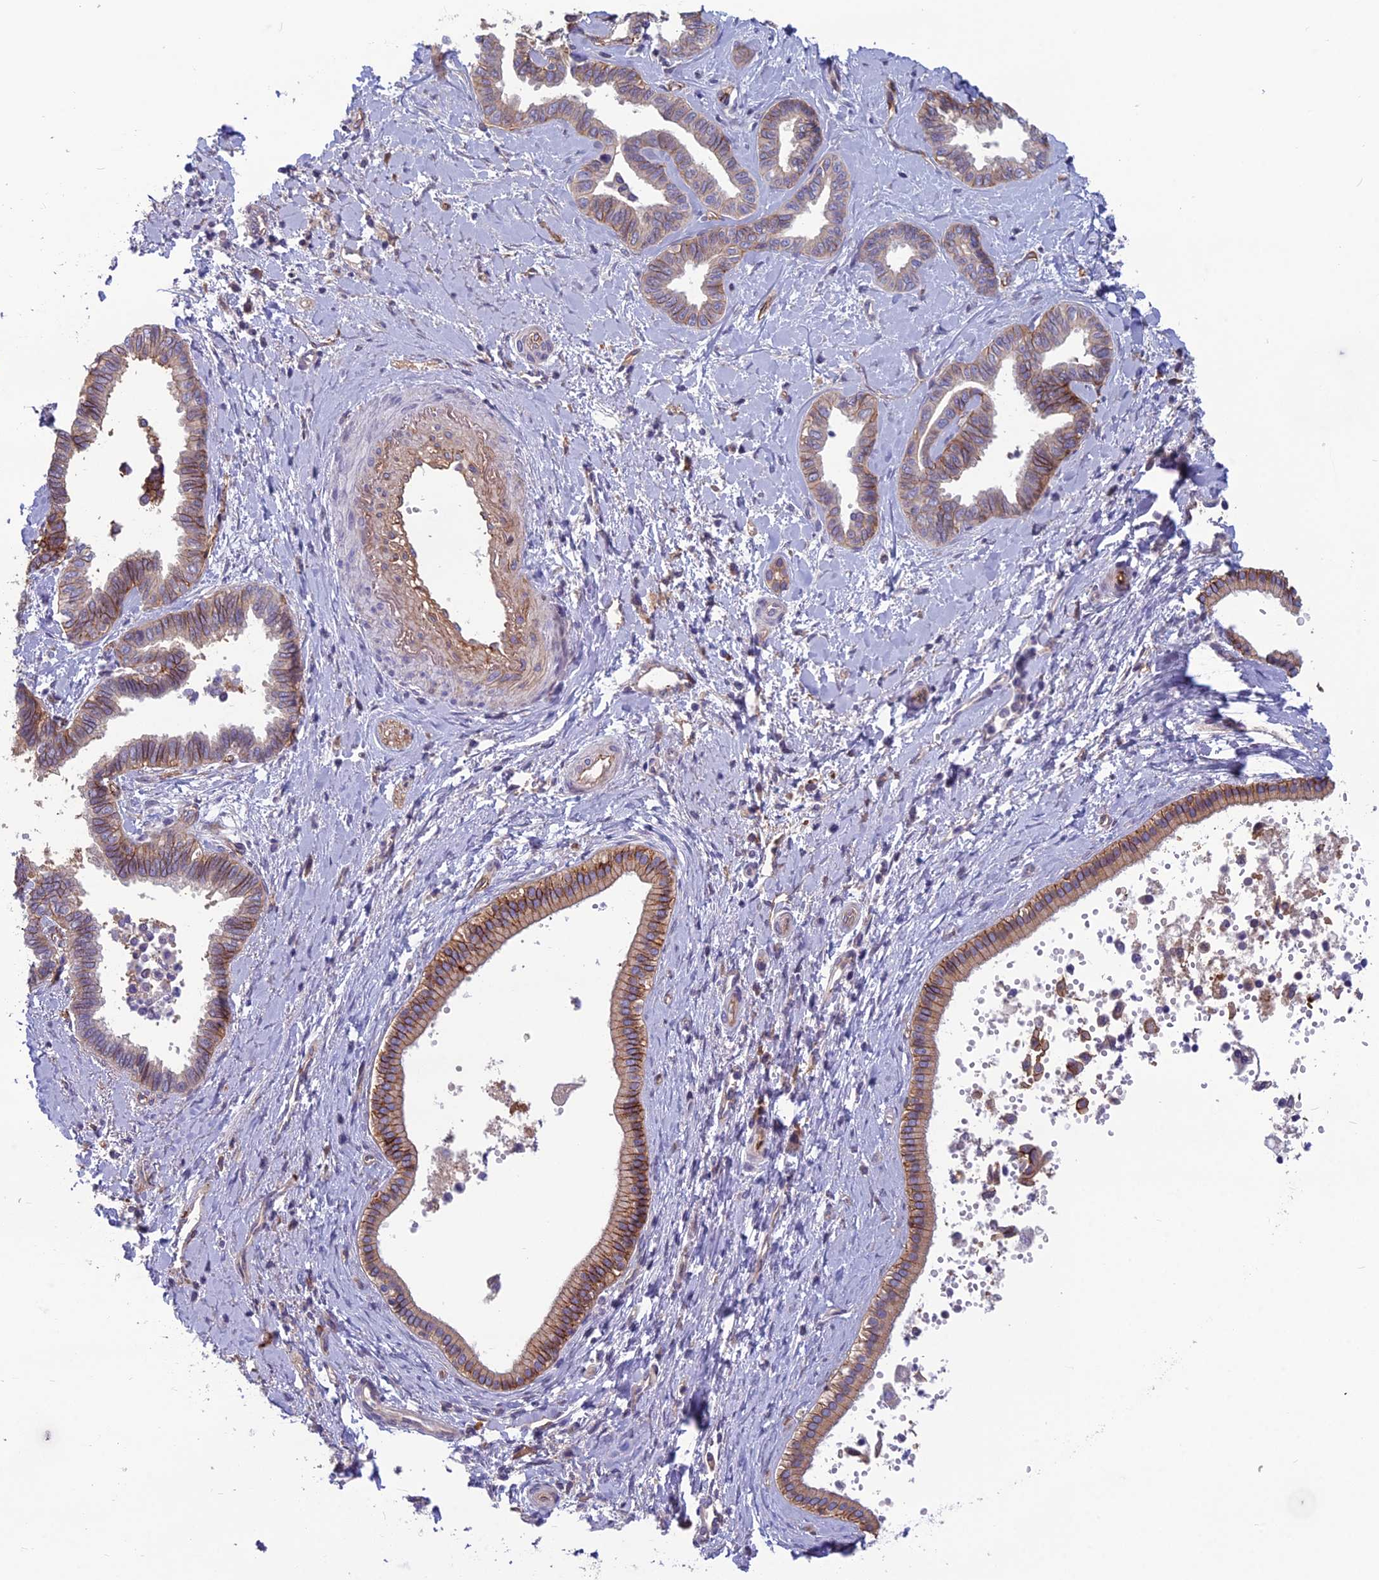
{"staining": {"intensity": "moderate", "quantity": "<25%", "location": "cytoplasmic/membranous"}, "tissue": "liver cancer", "cell_type": "Tumor cells", "image_type": "cancer", "snomed": [{"axis": "morphology", "description": "Cholangiocarcinoma"}, {"axis": "topography", "description": "Liver"}], "caption": "Immunohistochemical staining of liver cancer demonstrates low levels of moderate cytoplasmic/membranous protein expression in approximately <25% of tumor cells. Immunohistochemistry (ihc) stains the protein of interest in brown and the nuclei are stained blue.", "gene": "TSPAN15", "patient": {"sex": "female", "age": 77}}